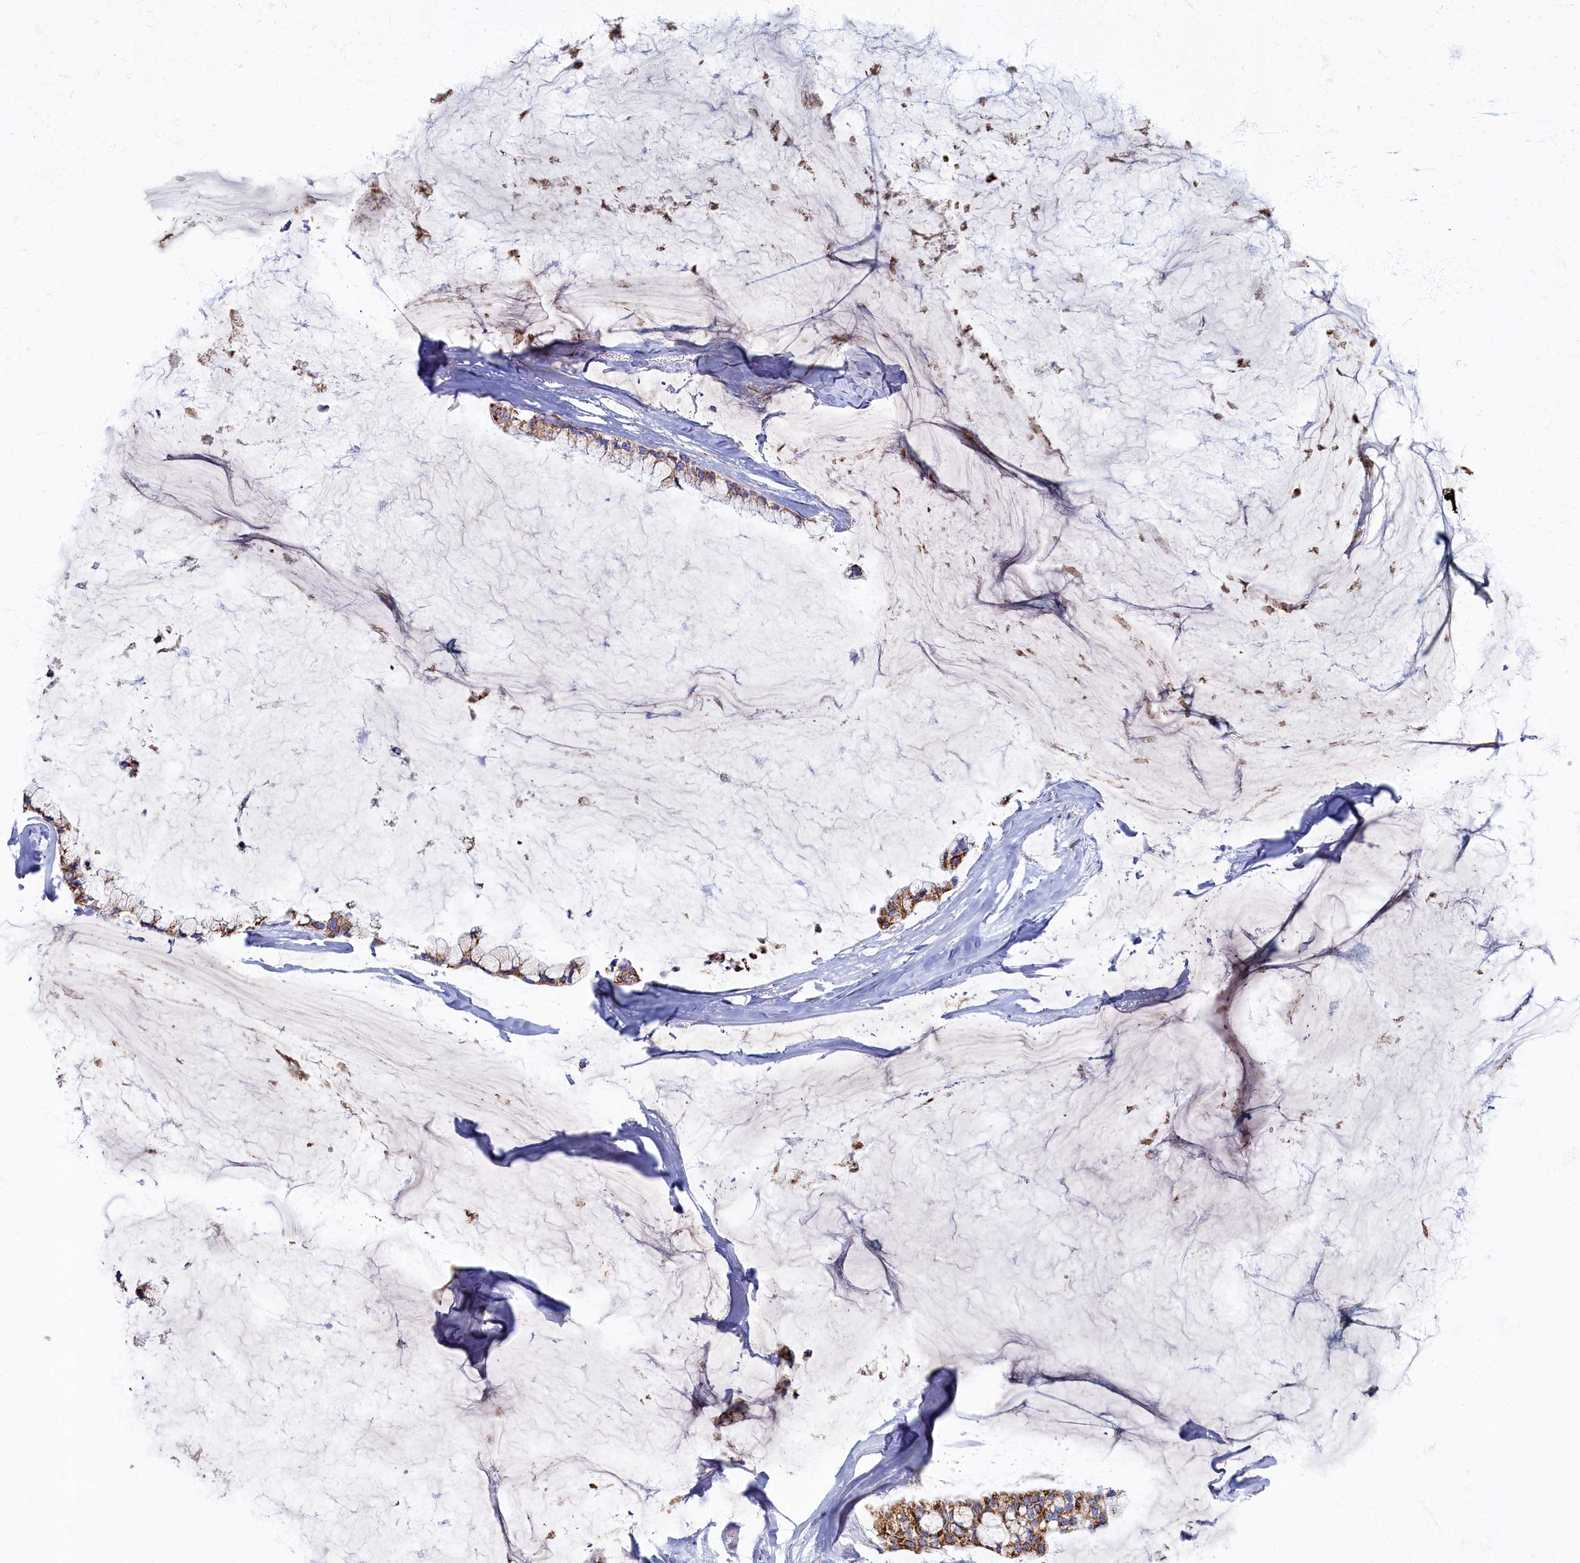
{"staining": {"intensity": "strong", "quantity": ">75%", "location": "cytoplasmic/membranous"}, "tissue": "ovarian cancer", "cell_type": "Tumor cells", "image_type": "cancer", "snomed": [{"axis": "morphology", "description": "Cystadenocarcinoma, mucinous, NOS"}, {"axis": "topography", "description": "Ovary"}], "caption": "Ovarian cancer stained with DAB (3,3'-diaminobenzidine) immunohistochemistry exhibits high levels of strong cytoplasmic/membranous staining in approximately >75% of tumor cells.", "gene": "OCIAD2", "patient": {"sex": "female", "age": 39}}